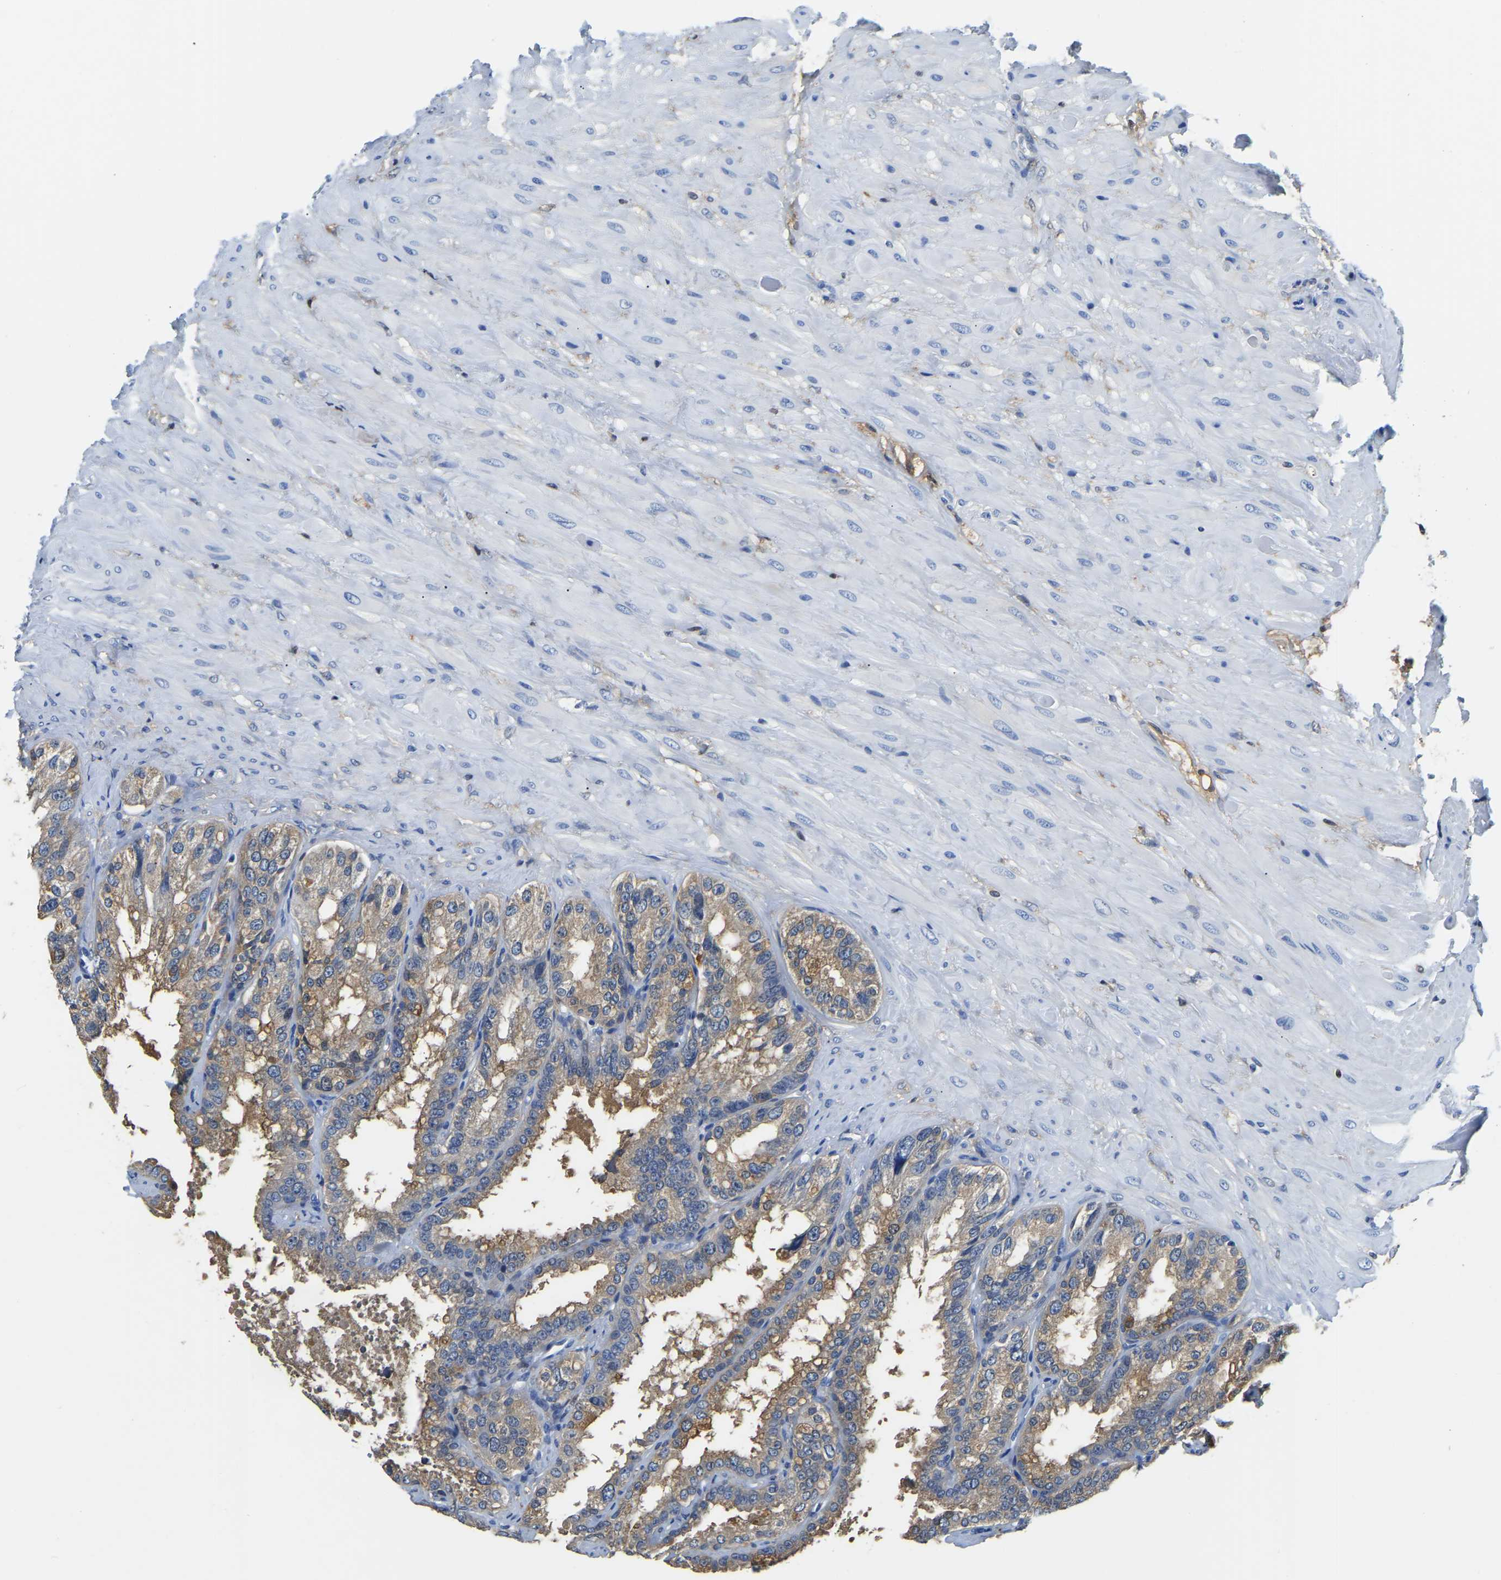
{"staining": {"intensity": "moderate", "quantity": "25%-75%", "location": "cytoplasmic/membranous"}, "tissue": "seminal vesicle", "cell_type": "Glandular cells", "image_type": "normal", "snomed": [{"axis": "morphology", "description": "Normal tissue, NOS"}, {"axis": "topography", "description": "Seminal veicle"}], "caption": "Immunohistochemical staining of normal human seminal vesicle shows moderate cytoplasmic/membranous protein staining in about 25%-75% of glandular cells.", "gene": "ZDHHC13", "patient": {"sex": "male", "age": 68}}